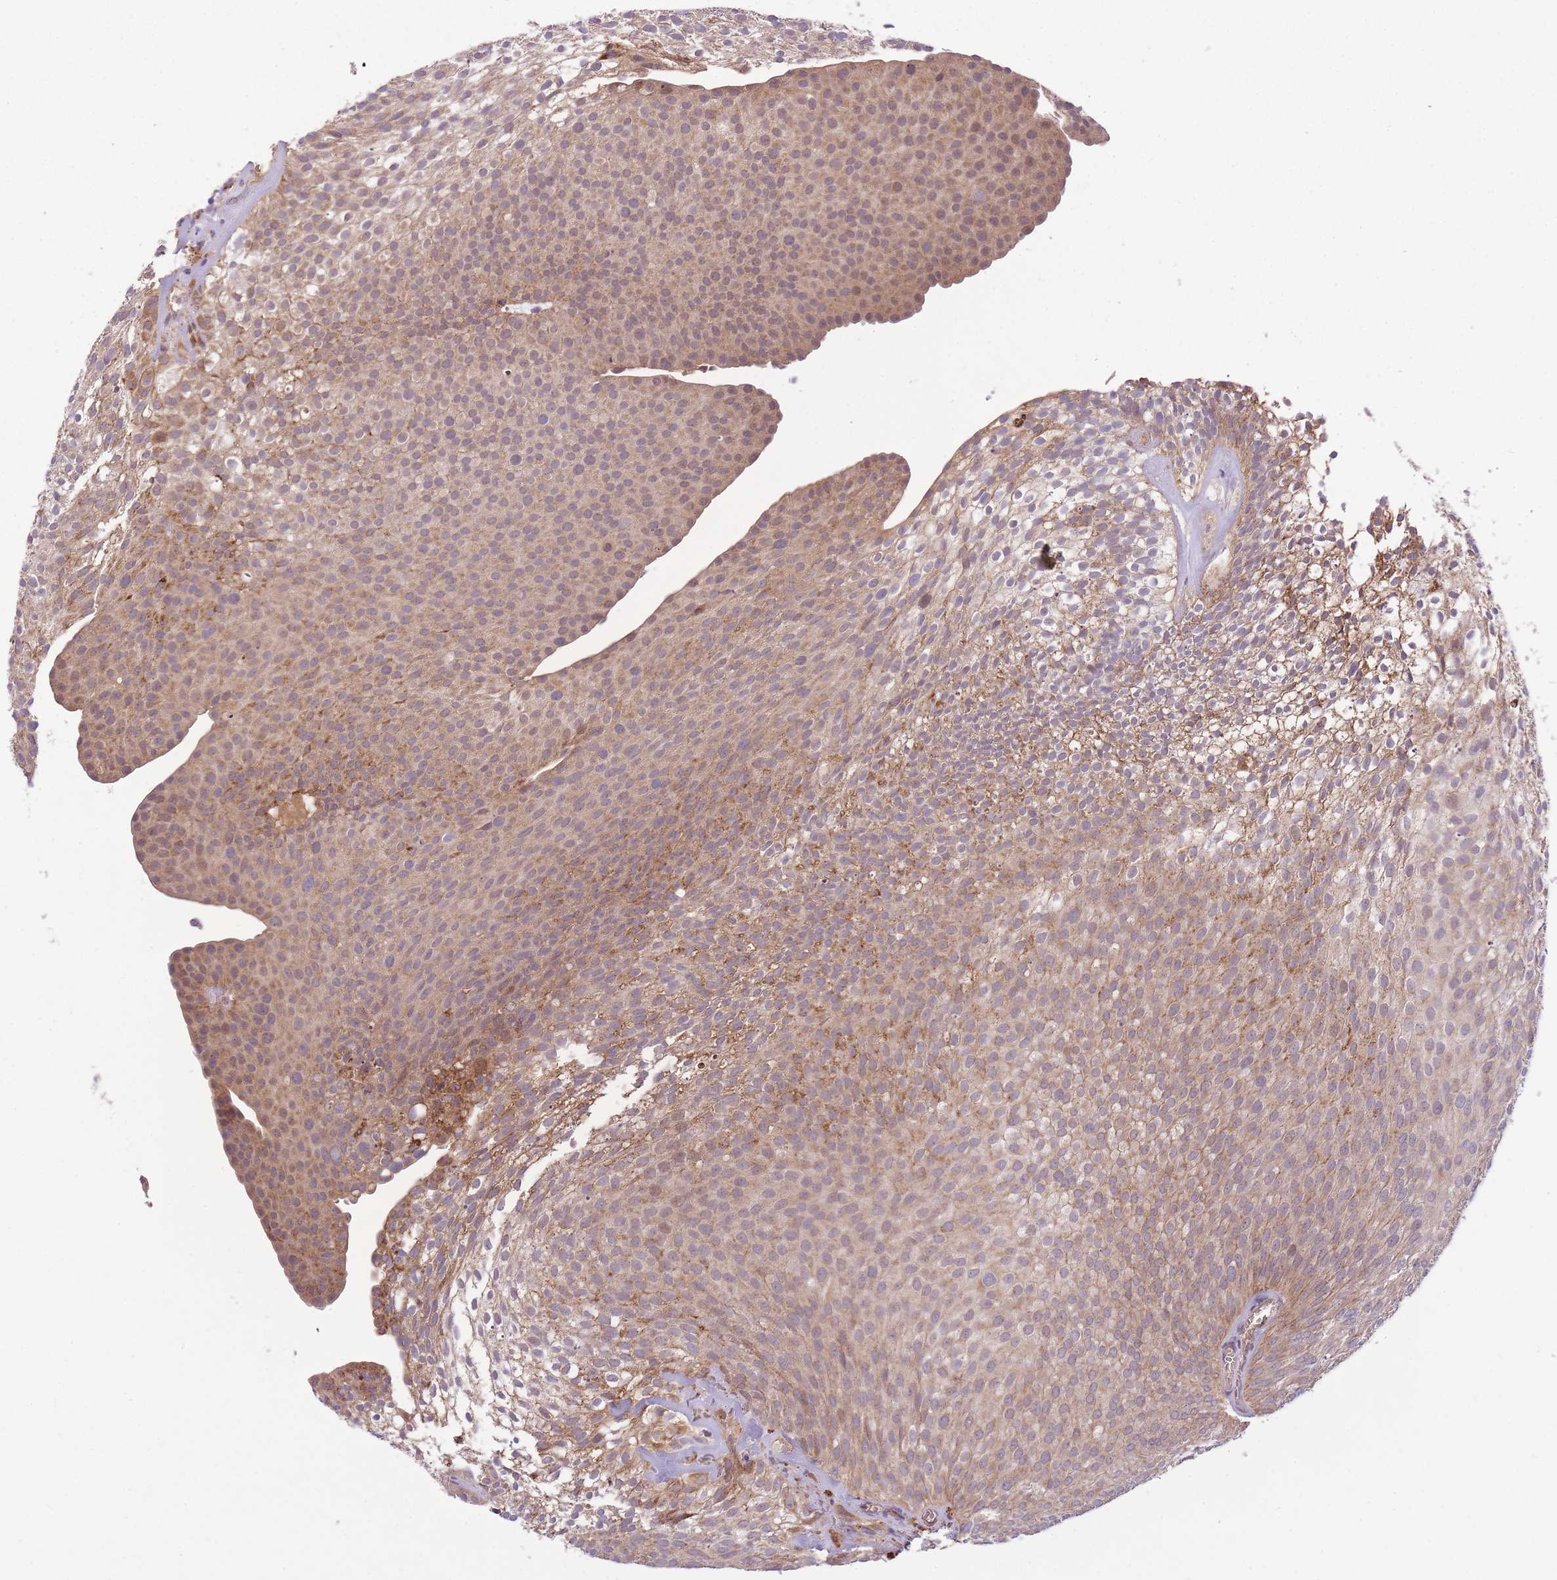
{"staining": {"intensity": "moderate", "quantity": ">75%", "location": "cytoplasmic/membranous"}, "tissue": "urothelial cancer", "cell_type": "Tumor cells", "image_type": "cancer", "snomed": [{"axis": "morphology", "description": "Urothelial carcinoma, Low grade"}, {"axis": "topography", "description": "Urinary bladder"}], "caption": "Protein positivity by immunohistochemistry displays moderate cytoplasmic/membranous positivity in about >75% of tumor cells in urothelial carcinoma (low-grade).", "gene": "POLR3F", "patient": {"sex": "male", "age": 91}}